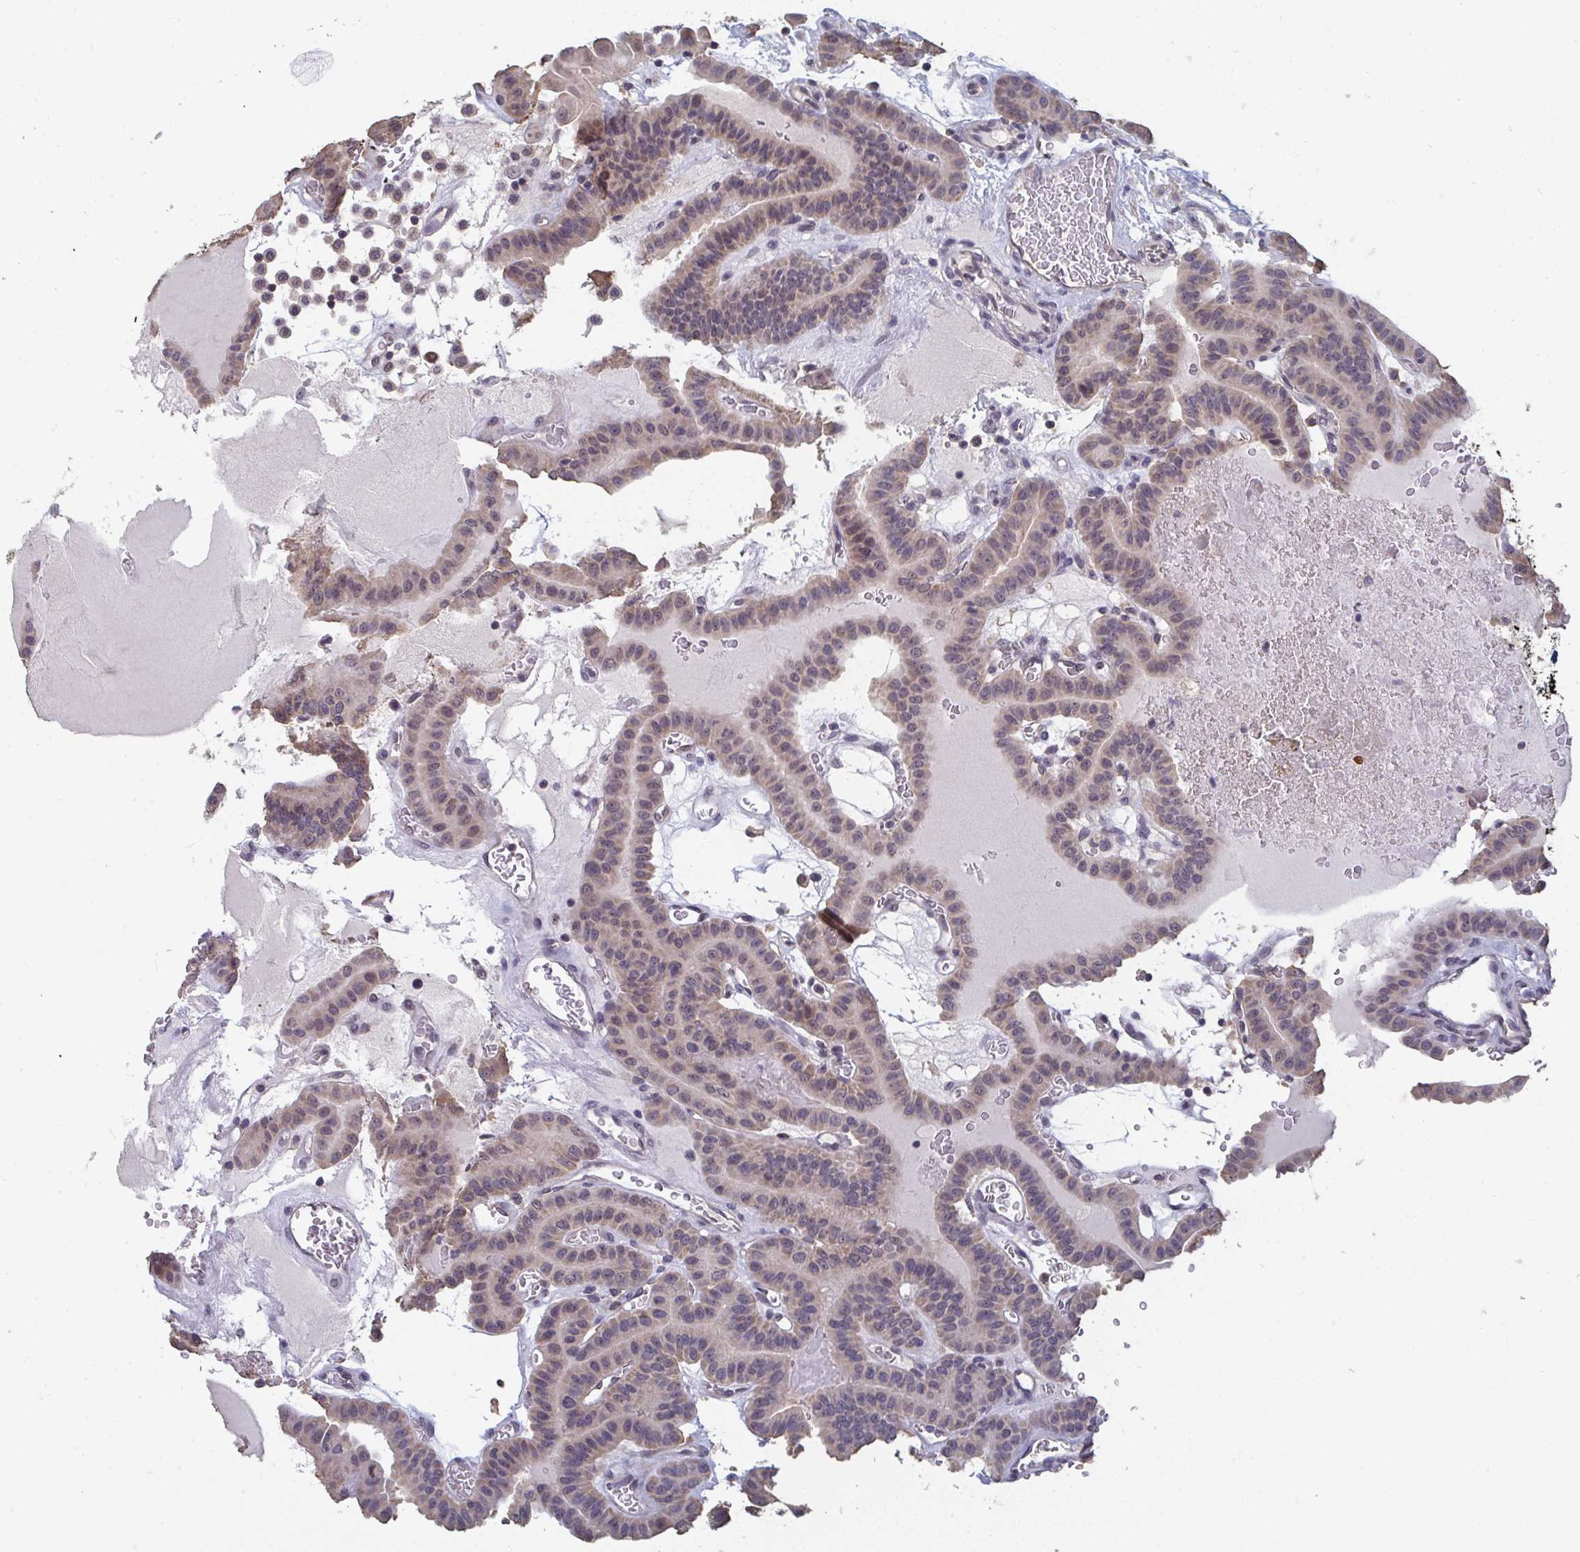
{"staining": {"intensity": "weak", "quantity": ">75%", "location": "cytoplasmic/membranous"}, "tissue": "thyroid cancer", "cell_type": "Tumor cells", "image_type": "cancer", "snomed": [{"axis": "morphology", "description": "Papillary adenocarcinoma, NOS"}, {"axis": "topography", "description": "Thyroid gland"}], "caption": "Immunohistochemistry (DAB) staining of thyroid papillary adenocarcinoma demonstrates weak cytoplasmic/membranous protein staining in approximately >75% of tumor cells. The protein of interest is shown in brown color, while the nuclei are stained blue.", "gene": "LIX1", "patient": {"sex": "male", "age": 87}}